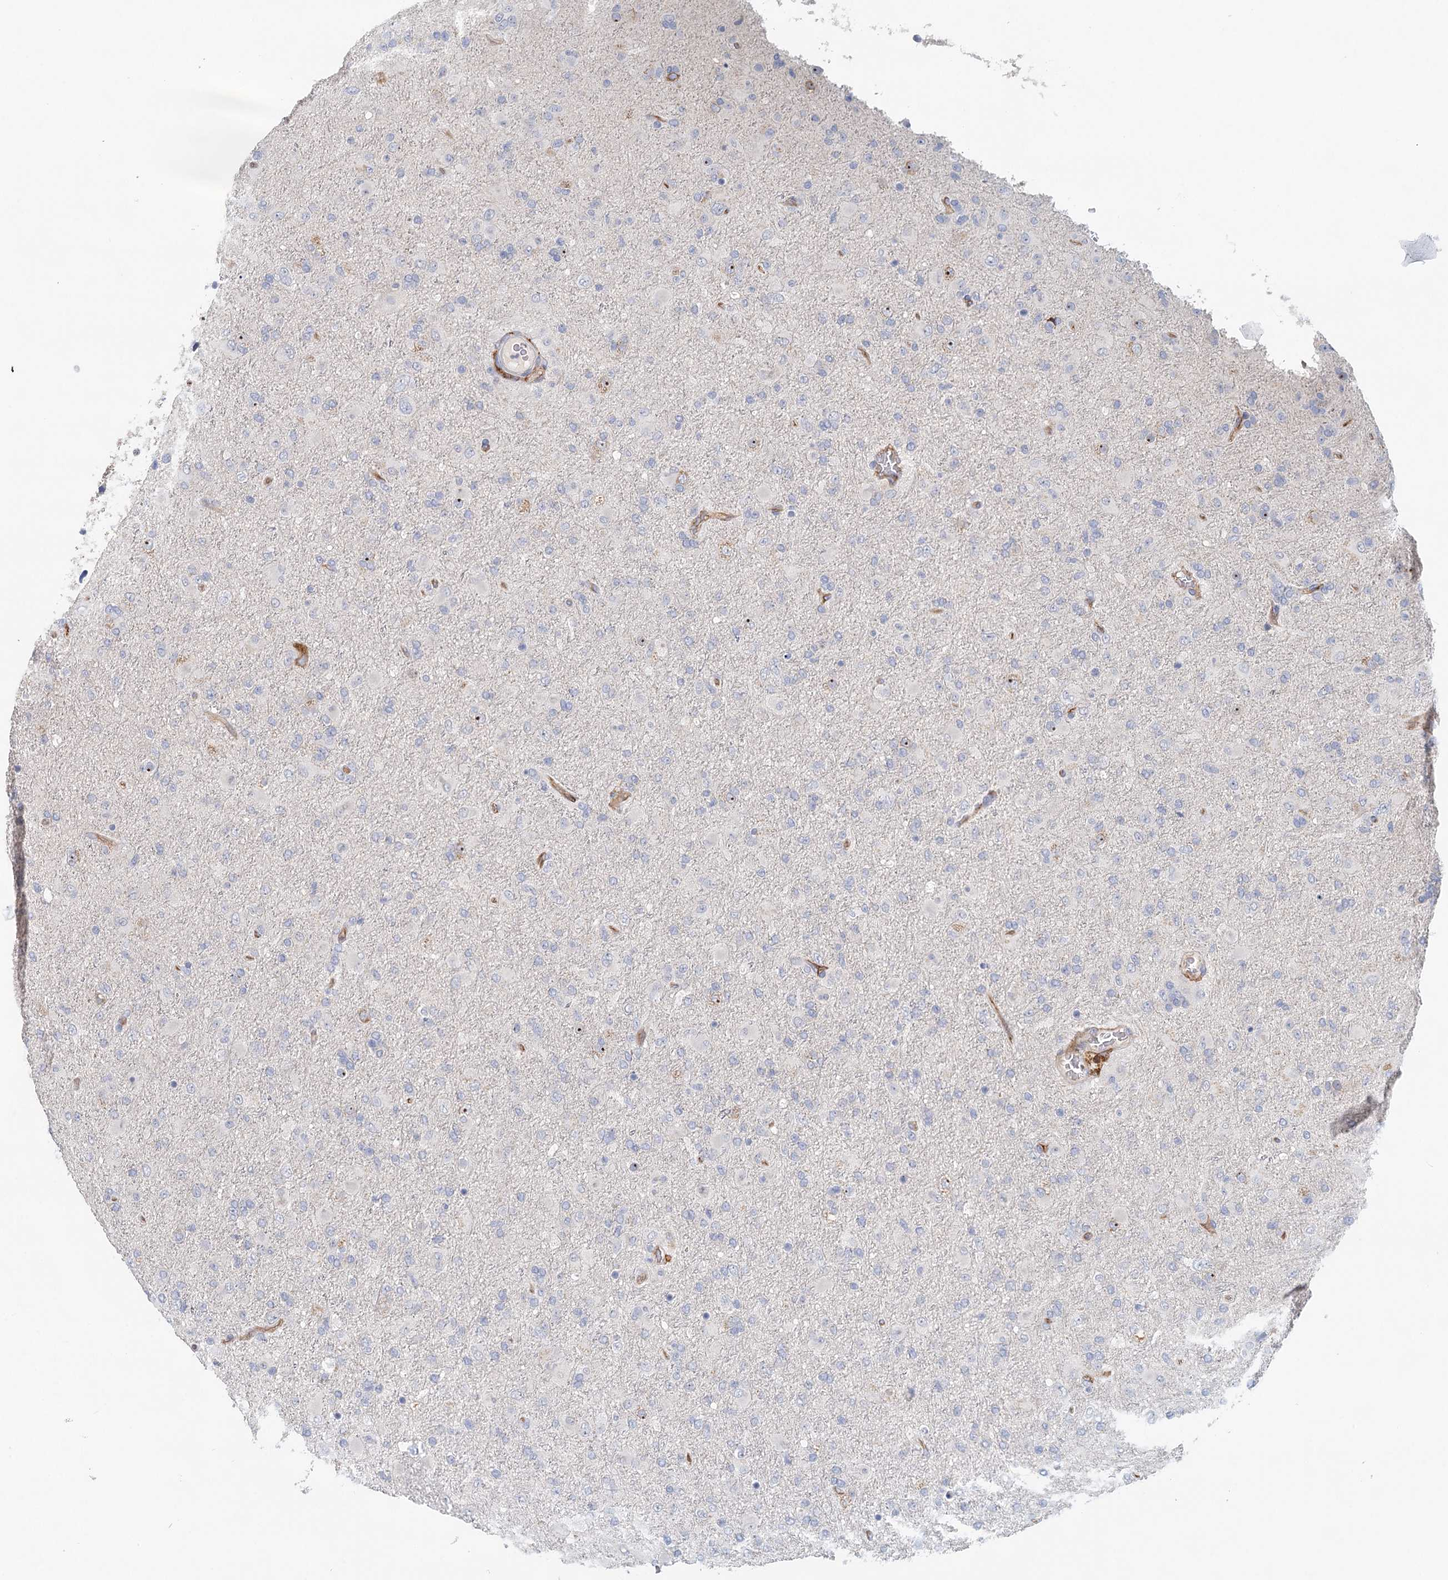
{"staining": {"intensity": "negative", "quantity": "none", "location": "none"}, "tissue": "glioma", "cell_type": "Tumor cells", "image_type": "cancer", "snomed": [{"axis": "morphology", "description": "Glioma, malignant, Low grade"}, {"axis": "topography", "description": "Brain"}], "caption": "This is a image of immunohistochemistry staining of malignant glioma (low-grade), which shows no staining in tumor cells. Brightfield microscopy of immunohistochemistry (IHC) stained with DAB (3,3'-diaminobenzidine) (brown) and hematoxylin (blue), captured at high magnification.", "gene": "SLC19A3", "patient": {"sex": "male", "age": 65}}